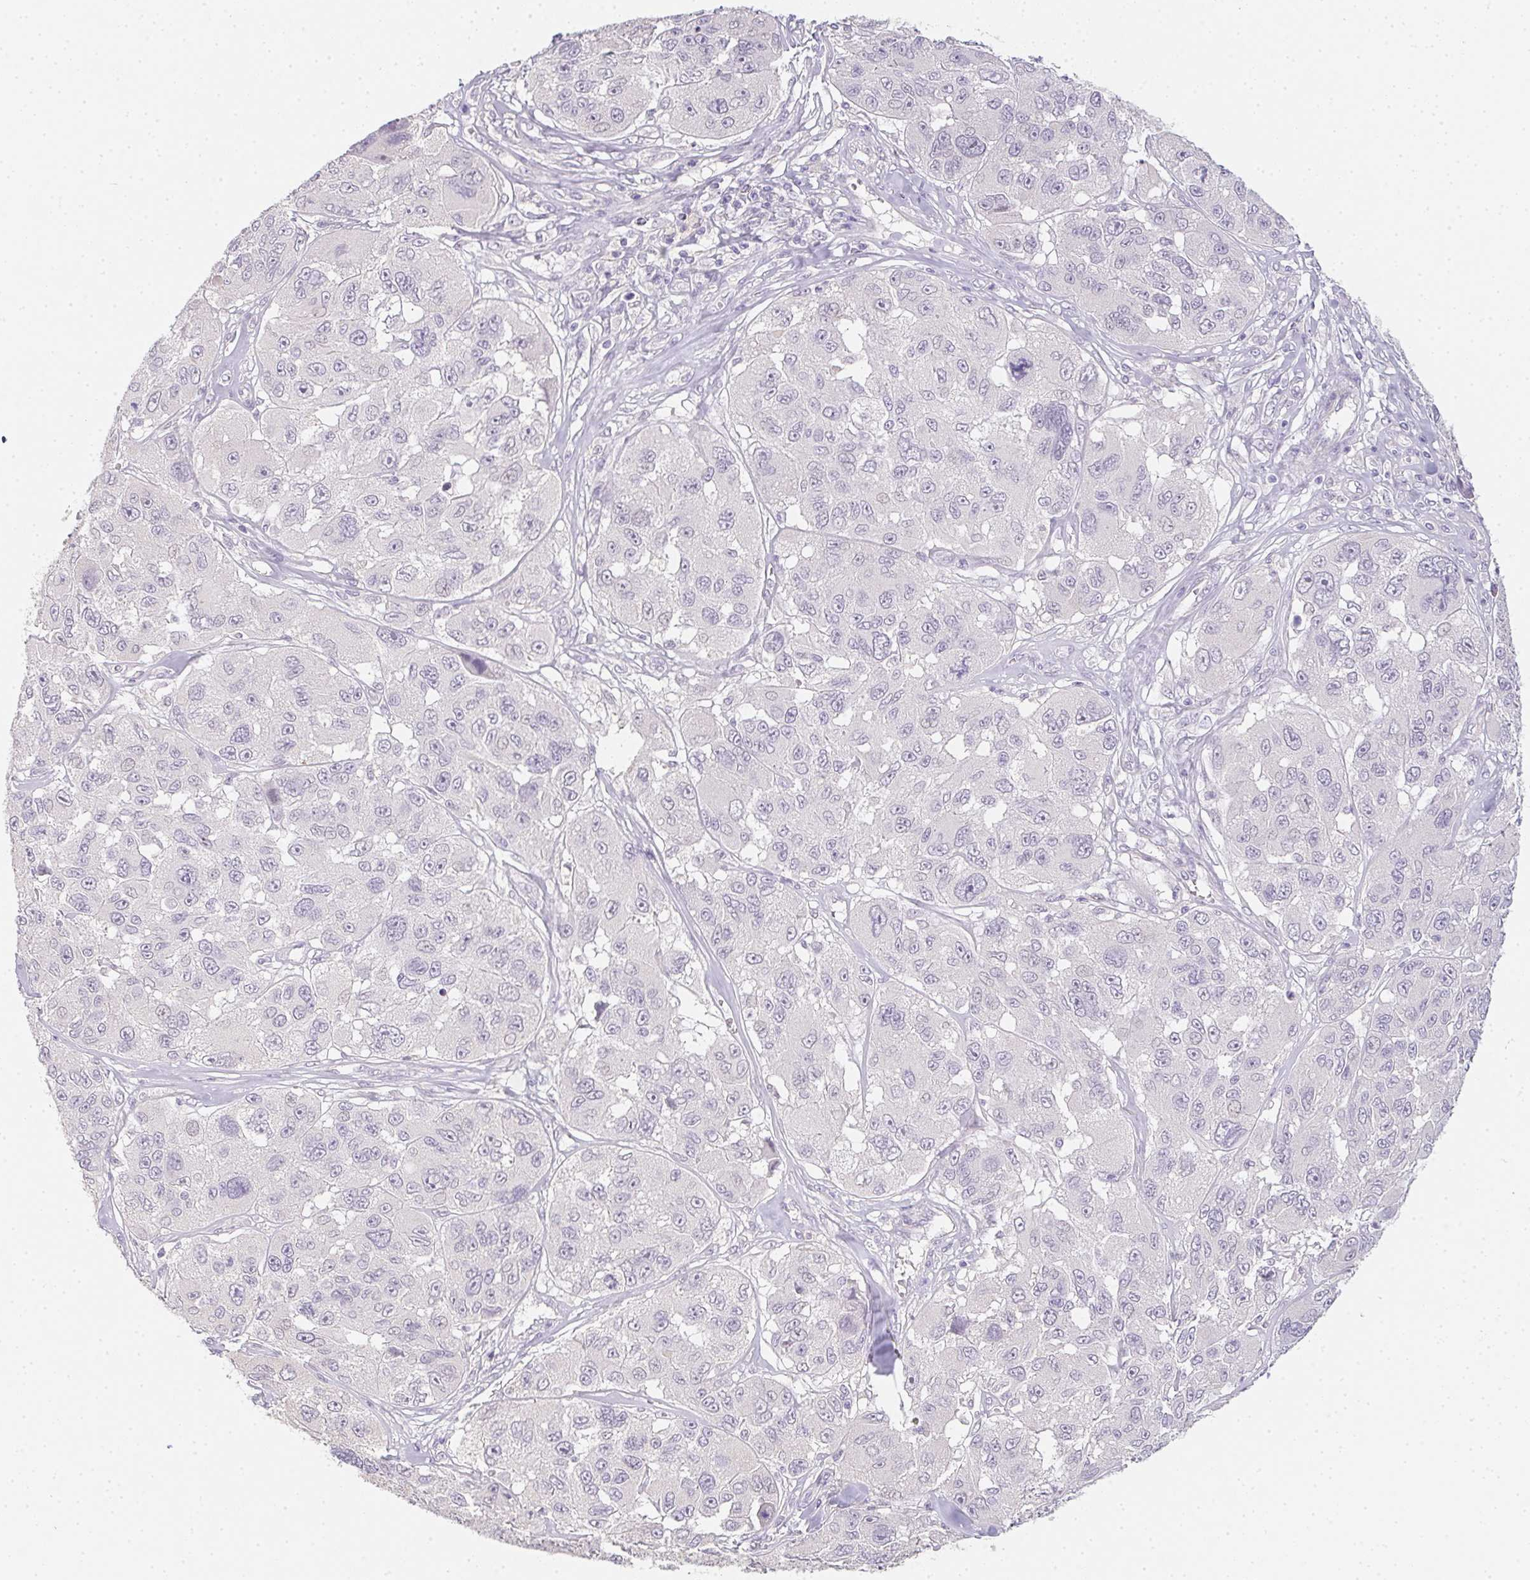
{"staining": {"intensity": "negative", "quantity": "none", "location": "none"}, "tissue": "melanoma", "cell_type": "Tumor cells", "image_type": "cancer", "snomed": [{"axis": "morphology", "description": "Malignant melanoma, NOS"}, {"axis": "topography", "description": "Skin"}], "caption": "Histopathology image shows no protein staining in tumor cells of malignant melanoma tissue.", "gene": "ZBBX", "patient": {"sex": "female", "age": 66}}